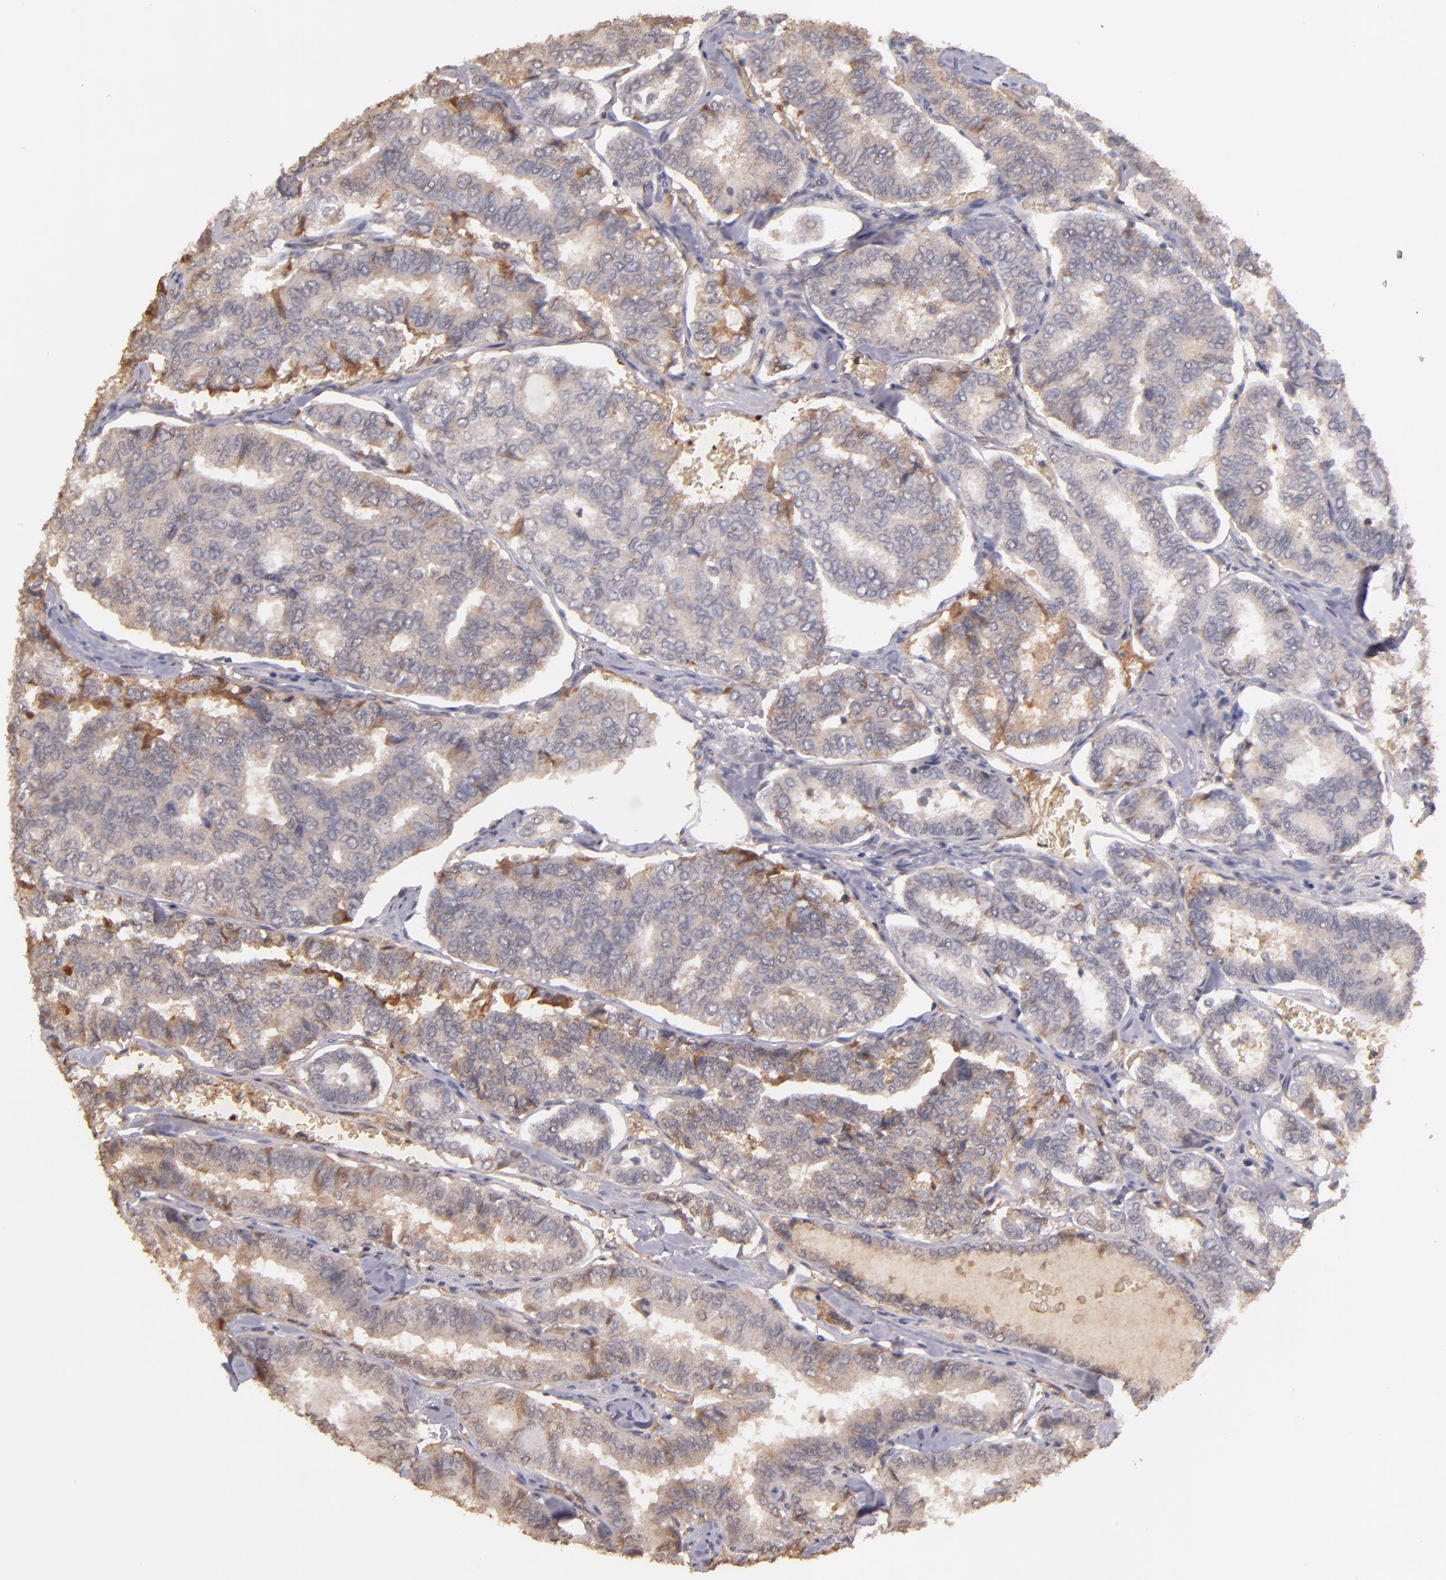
{"staining": {"intensity": "weak", "quantity": ">75%", "location": "cytoplasmic/membranous"}, "tissue": "thyroid cancer", "cell_type": "Tumor cells", "image_type": "cancer", "snomed": [{"axis": "morphology", "description": "Papillary adenocarcinoma, NOS"}, {"axis": "topography", "description": "Thyroid gland"}], "caption": "IHC staining of thyroid papillary adenocarcinoma, which displays low levels of weak cytoplasmic/membranous staining in about >75% of tumor cells indicating weak cytoplasmic/membranous protein expression. The staining was performed using DAB (brown) for protein detection and nuclei were counterstained in hematoxylin (blue).", "gene": "SERPINC1", "patient": {"sex": "female", "age": 35}}